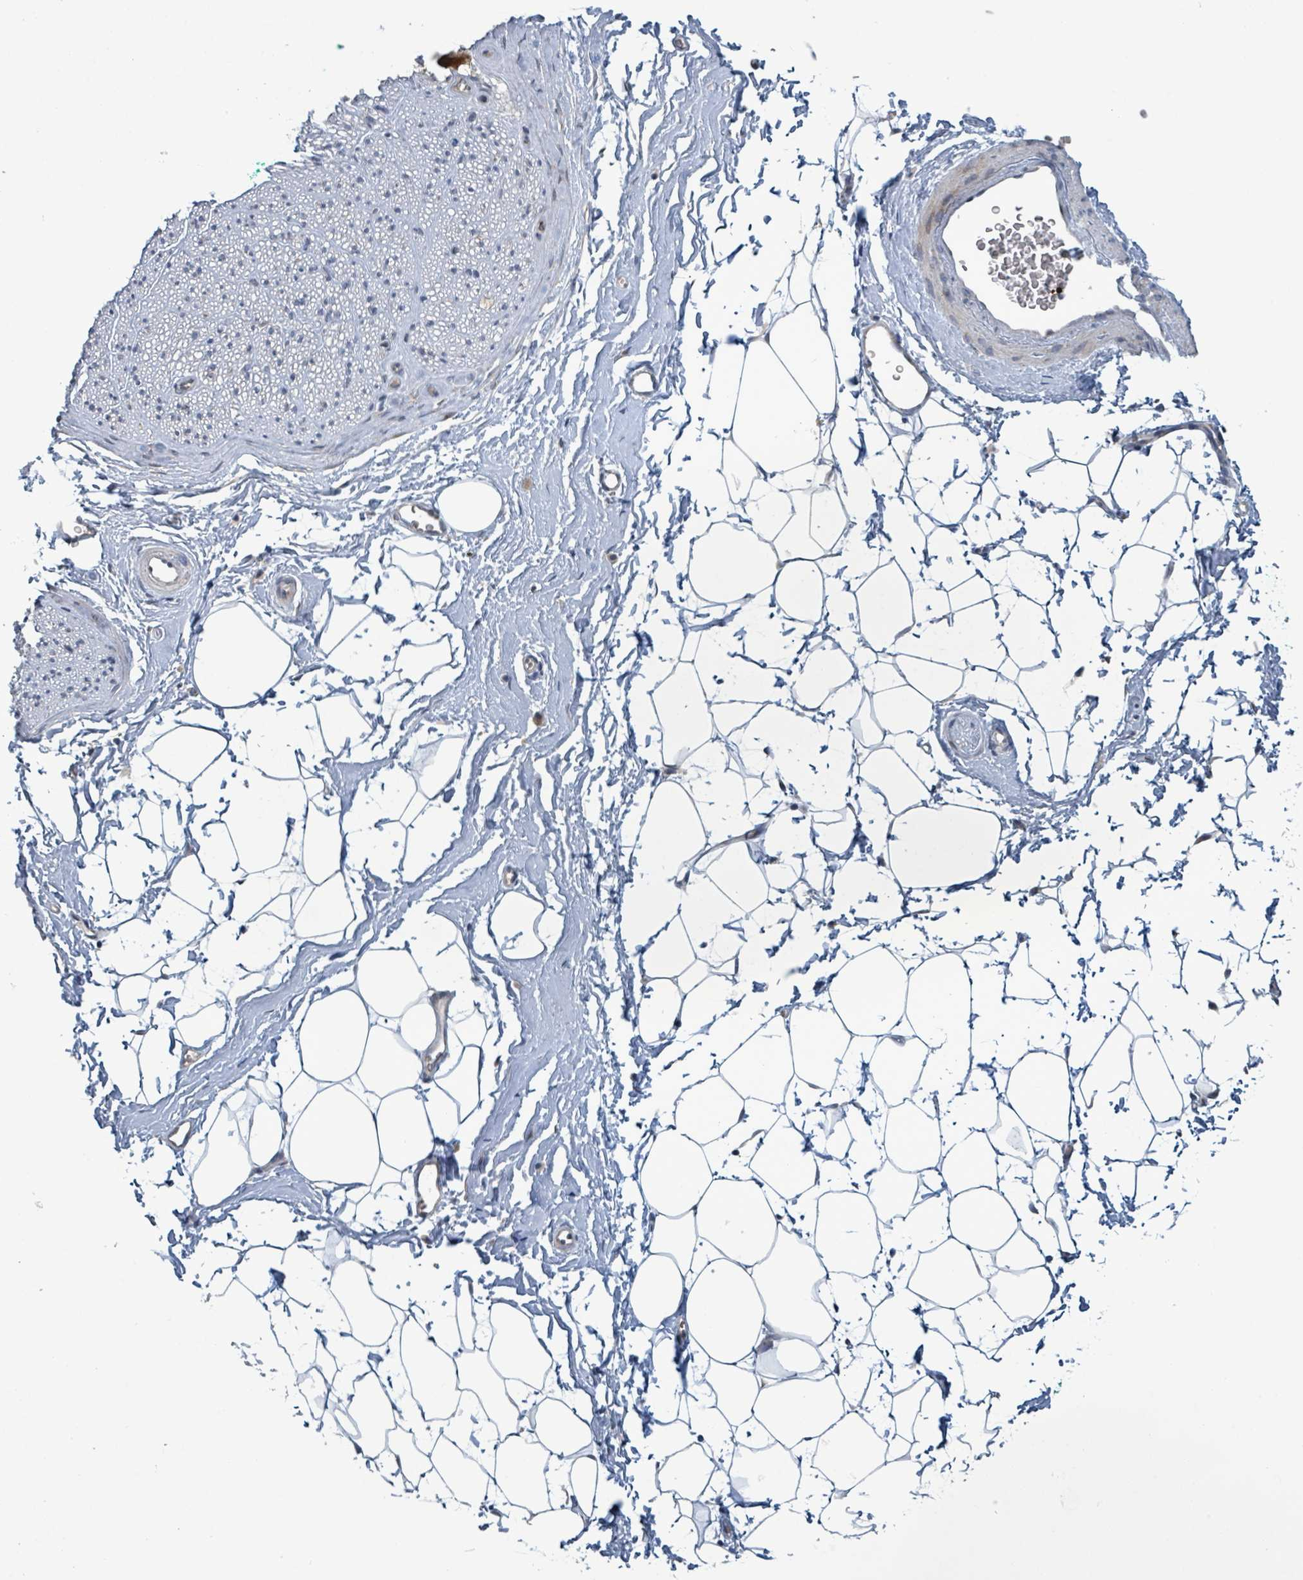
{"staining": {"intensity": "negative", "quantity": "none", "location": "none"}, "tissue": "adipose tissue", "cell_type": "Adipocytes", "image_type": "normal", "snomed": [{"axis": "morphology", "description": "Normal tissue, NOS"}, {"axis": "morphology", "description": "Adenocarcinoma, High grade"}, {"axis": "topography", "description": "Prostate"}, {"axis": "topography", "description": "Peripheral nerve tissue"}], "caption": "Immunohistochemistry of unremarkable human adipose tissue demonstrates no expression in adipocytes. (Stains: DAB immunohistochemistry (IHC) with hematoxylin counter stain, Microscopy: brightfield microscopy at high magnification).", "gene": "OR51E1", "patient": {"sex": "male", "age": 68}}